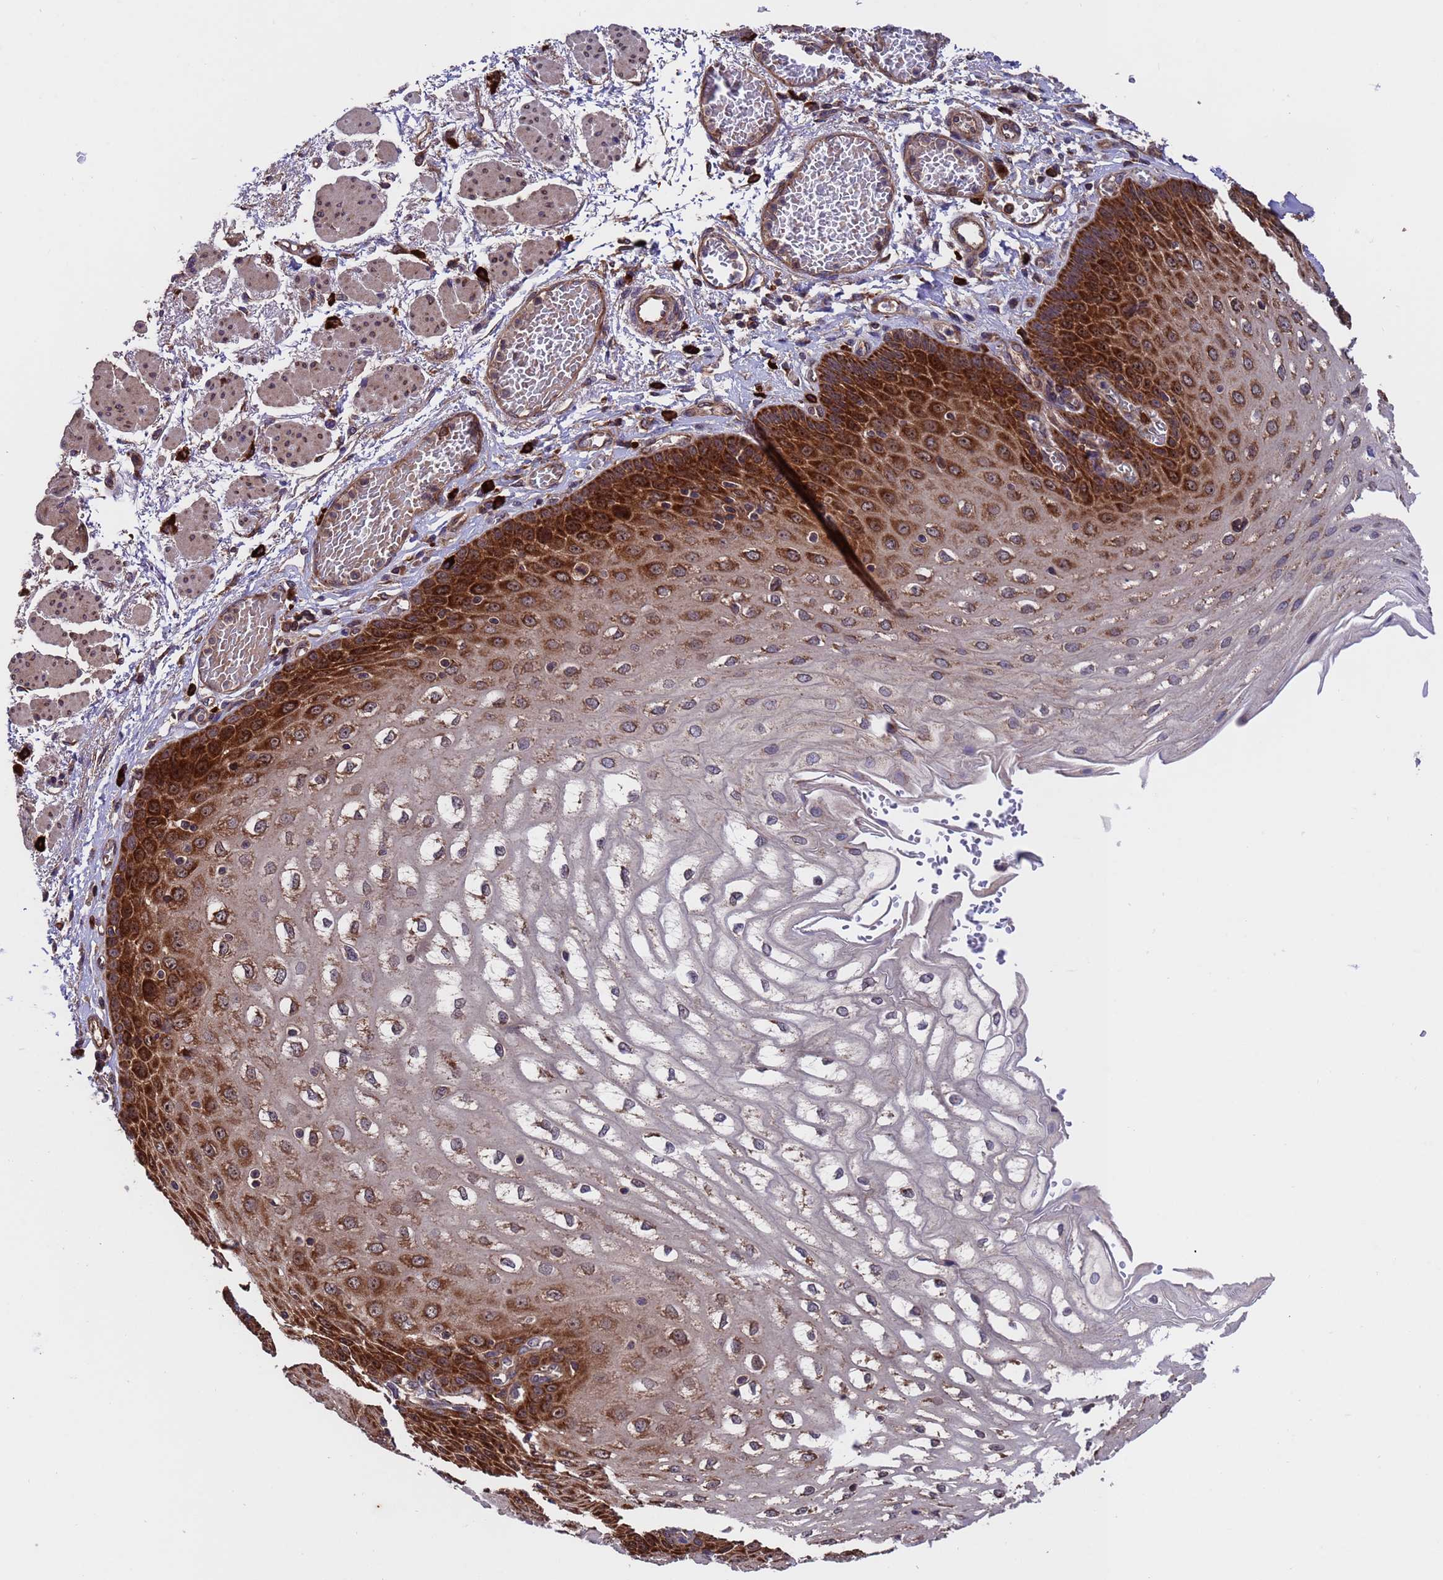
{"staining": {"intensity": "strong", "quantity": ">75%", "location": "cytoplasmic/membranous"}, "tissue": "esophagus", "cell_type": "Squamous epithelial cells", "image_type": "normal", "snomed": [{"axis": "morphology", "description": "Normal tissue, NOS"}, {"axis": "topography", "description": "Esophagus"}], "caption": "An image of human esophagus stained for a protein displays strong cytoplasmic/membranous brown staining in squamous epithelial cells.", "gene": "TSR3", "patient": {"sex": "male", "age": 81}}